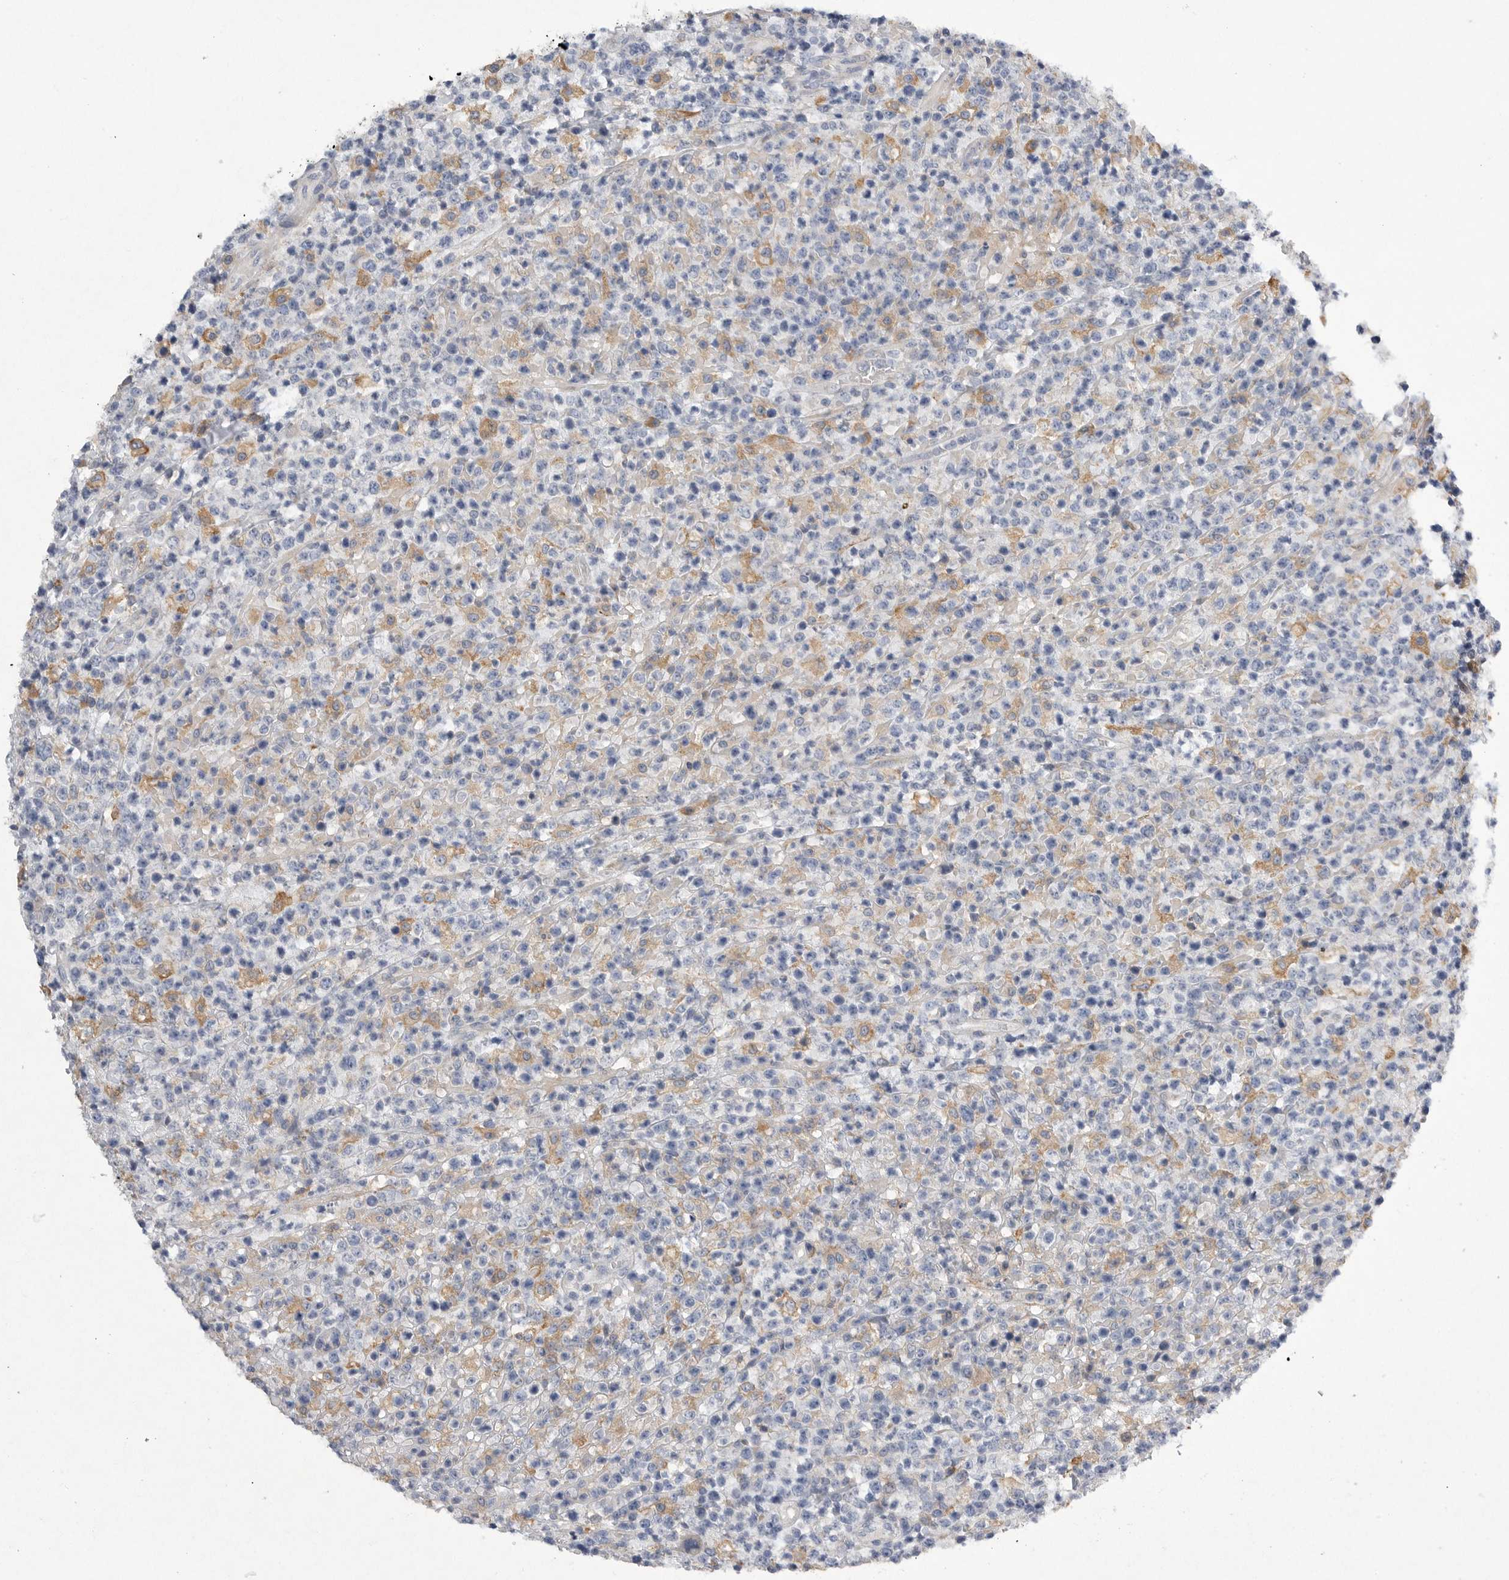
{"staining": {"intensity": "moderate", "quantity": "<25%", "location": "cytoplasmic/membranous"}, "tissue": "lymphoma", "cell_type": "Tumor cells", "image_type": "cancer", "snomed": [{"axis": "morphology", "description": "Malignant lymphoma, non-Hodgkin's type, High grade"}, {"axis": "topography", "description": "Colon"}], "caption": "Immunohistochemistry (IHC) staining of malignant lymphoma, non-Hodgkin's type (high-grade), which shows low levels of moderate cytoplasmic/membranous expression in about <25% of tumor cells indicating moderate cytoplasmic/membranous protein positivity. The staining was performed using DAB (3,3'-diaminobenzidine) (brown) for protein detection and nuclei were counterstained in hematoxylin (blue).", "gene": "EDEM3", "patient": {"sex": "female", "age": 53}}